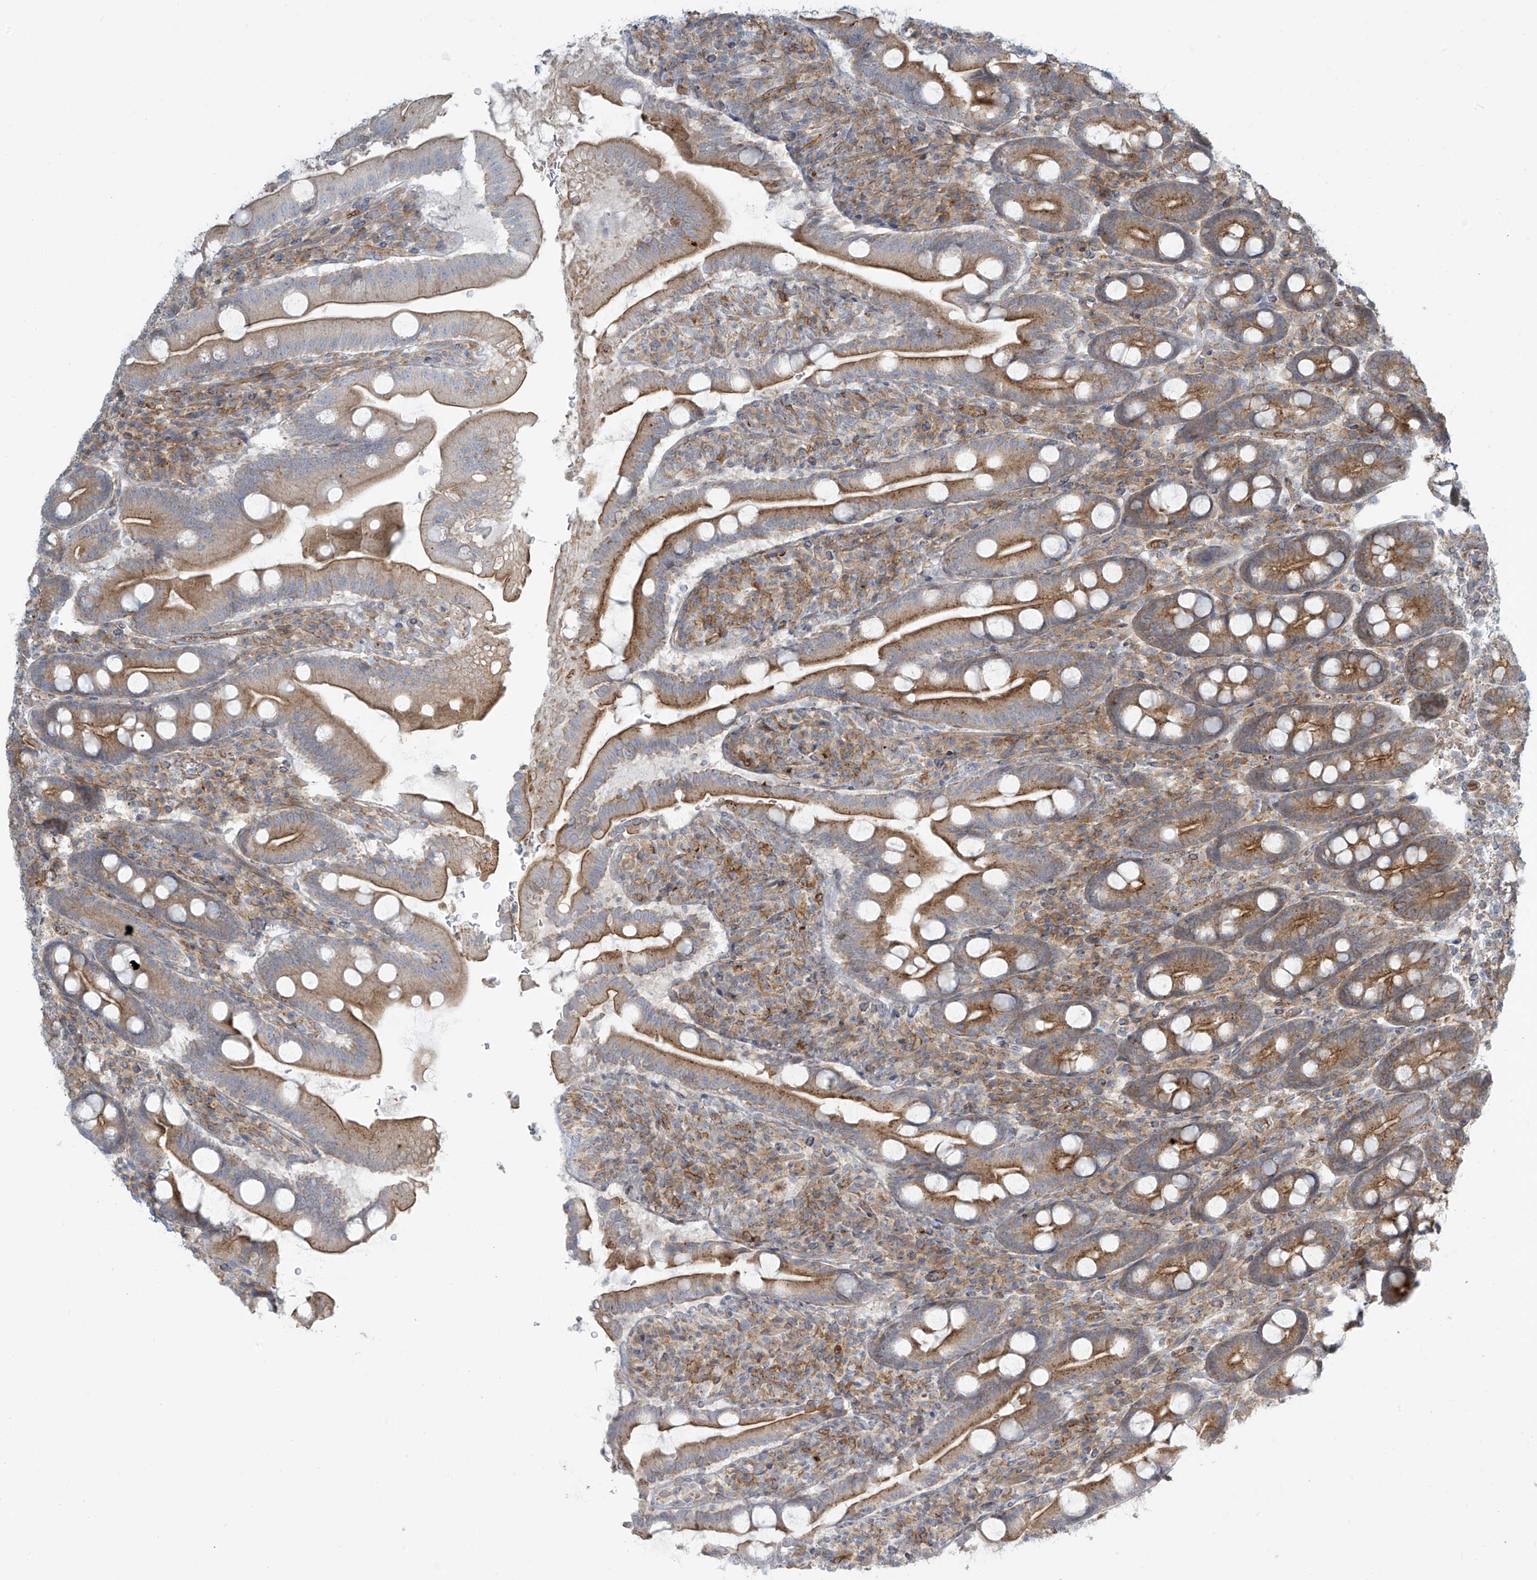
{"staining": {"intensity": "moderate", "quantity": ">75%", "location": "cytoplasmic/membranous"}, "tissue": "duodenum", "cell_type": "Glandular cells", "image_type": "normal", "snomed": [{"axis": "morphology", "description": "Normal tissue, NOS"}, {"axis": "topography", "description": "Duodenum"}], "caption": "An image of human duodenum stained for a protein displays moderate cytoplasmic/membranous brown staining in glandular cells. Immunohistochemistry stains the protein of interest in brown and the nuclei are stained blue.", "gene": "LZTS3", "patient": {"sex": "male", "age": 35}}